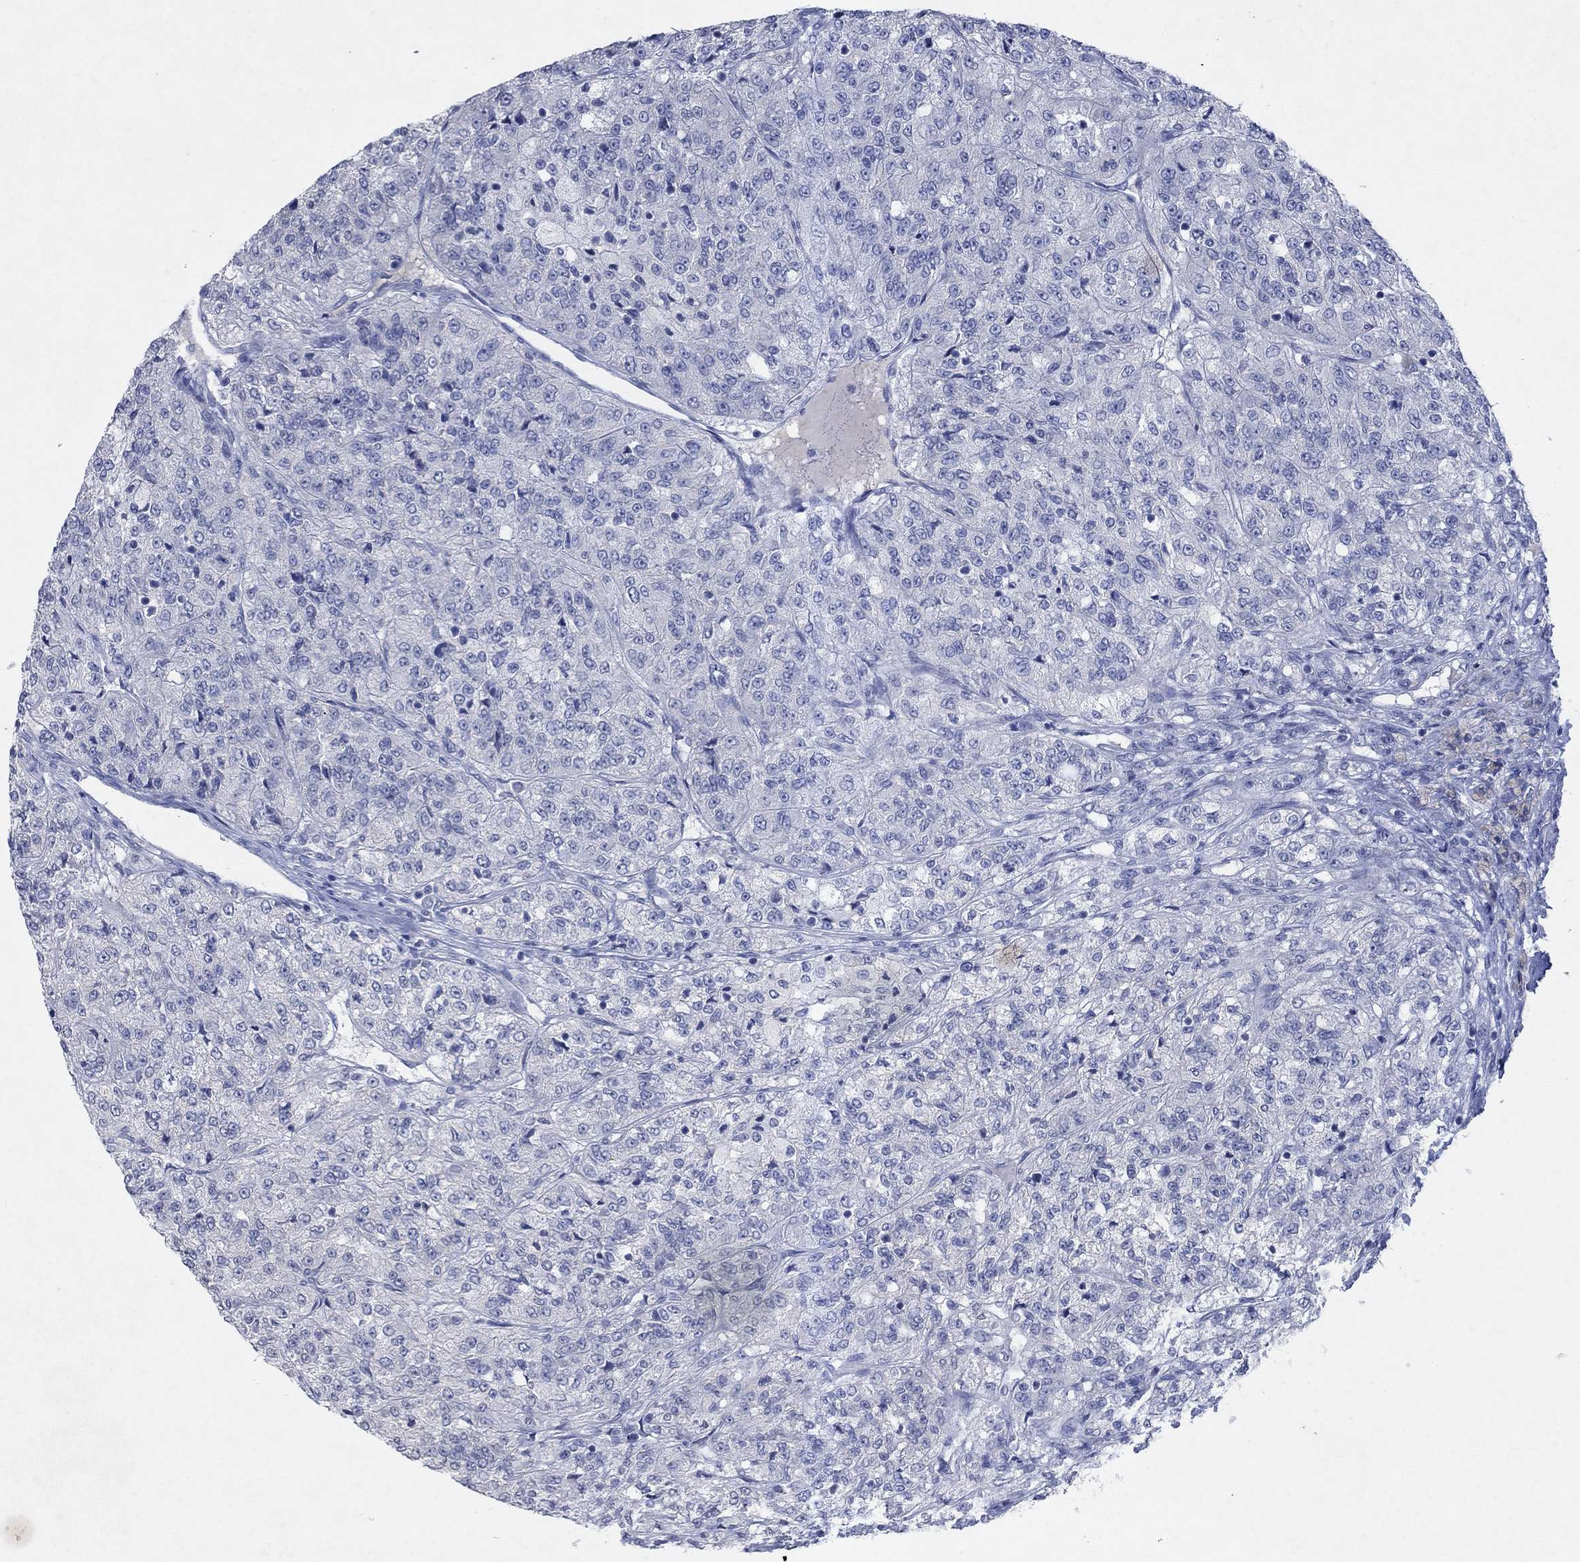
{"staining": {"intensity": "negative", "quantity": "none", "location": "none"}, "tissue": "renal cancer", "cell_type": "Tumor cells", "image_type": "cancer", "snomed": [{"axis": "morphology", "description": "Adenocarcinoma, NOS"}, {"axis": "topography", "description": "Kidney"}], "caption": "This photomicrograph is of renal adenocarcinoma stained with immunohistochemistry (IHC) to label a protein in brown with the nuclei are counter-stained blue. There is no staining in tumor cells.", "gene": "KRT40", "patient": {"sex": "female", "age": 63}}